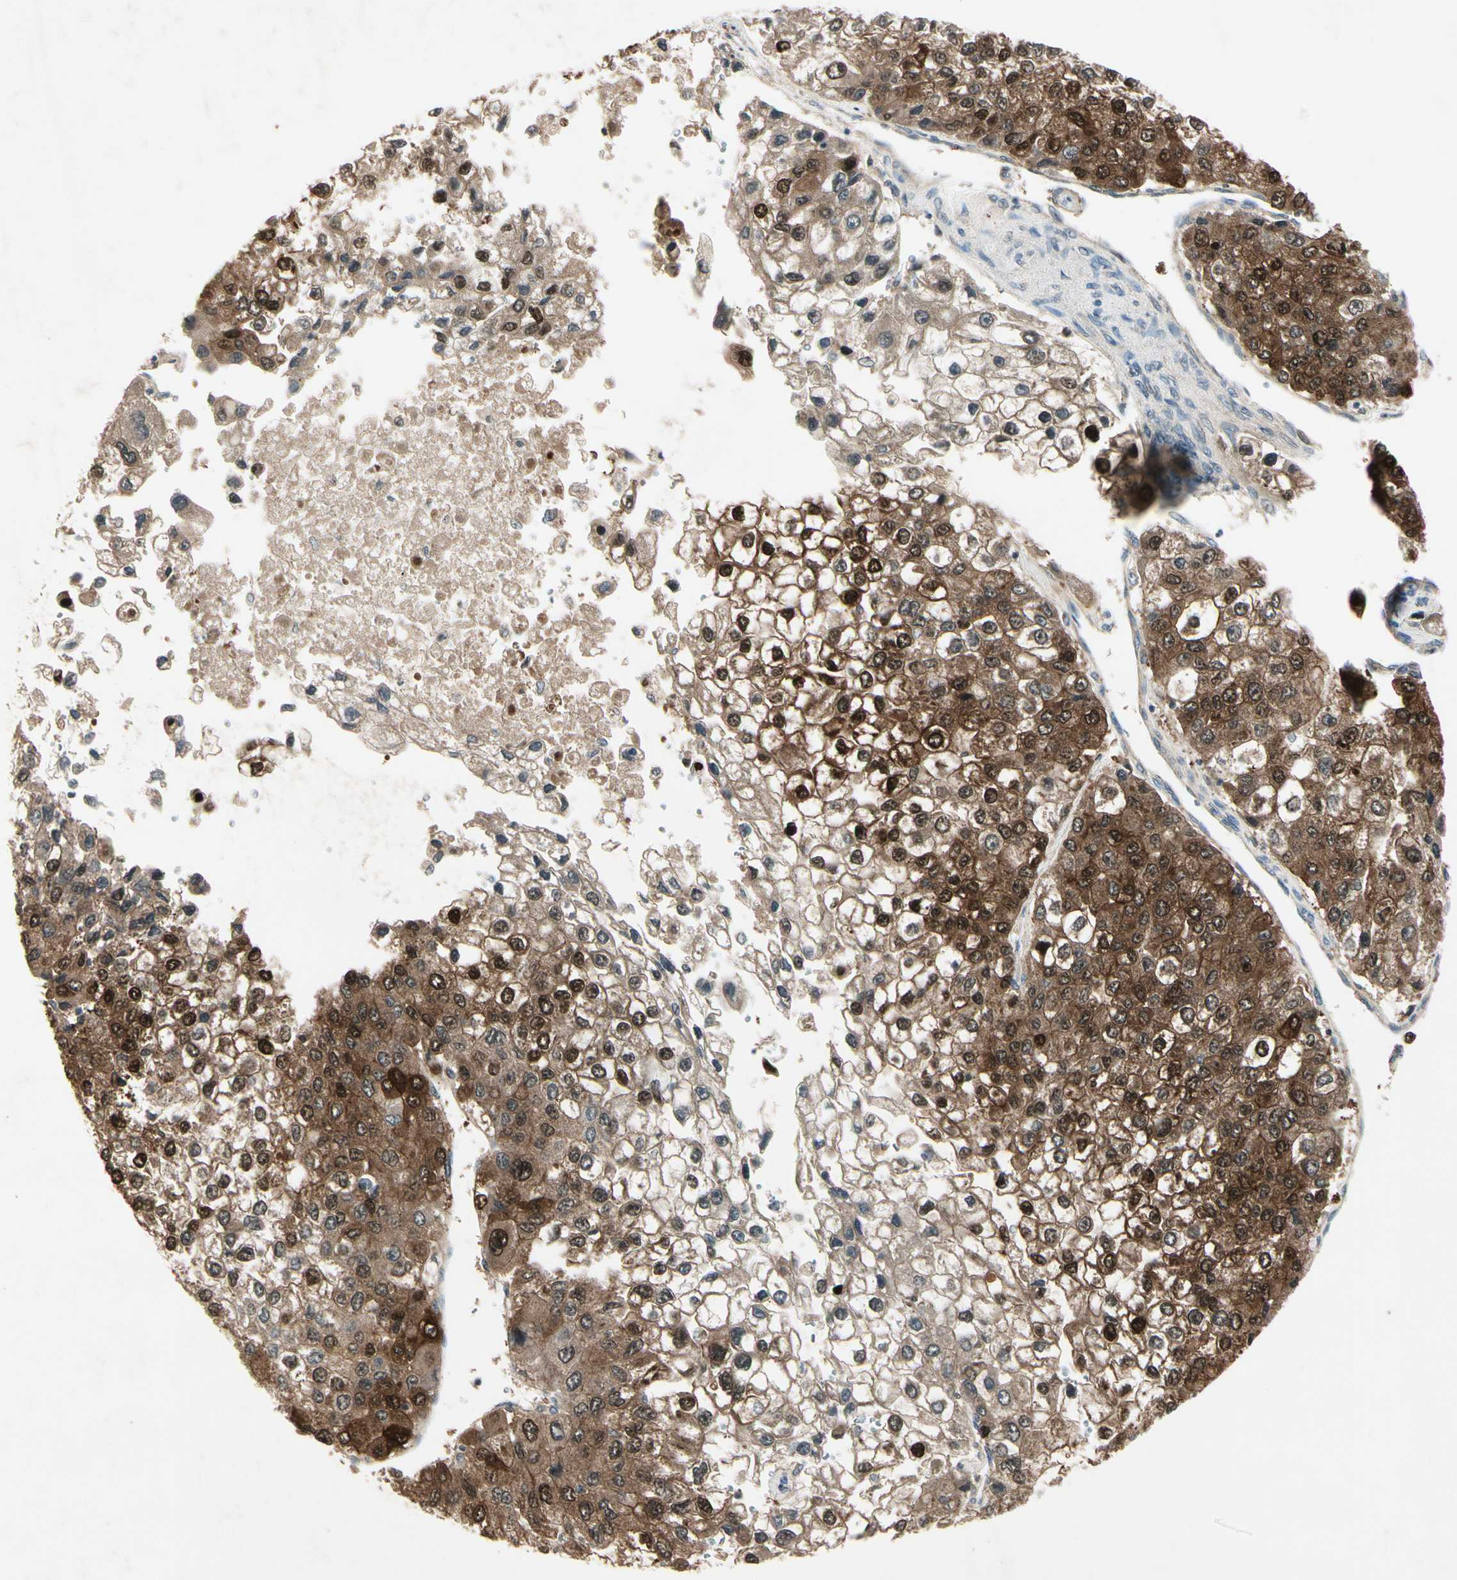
{"staining": {"intensity": "strong", "quantity": ">75%", "location": "cytoplasmic/membranous"}, "tissue": "liver cancer", "cell_type": "Tumor cells", "image_type": "cancer", "snomed": [{"axis": "morphology", "description": "Carcinoma, Hepatocellular, NOS"}, {"axis": "topography", "description": "Liver"}], "caption": "Liver cancer was stained to show a protein in brown. There is high levels of strong cytoplasmic/membranous positivity in about >75% of tumor cells.", "gene": "FHDC1", "patient": {"sex": "female", "age": 66}}